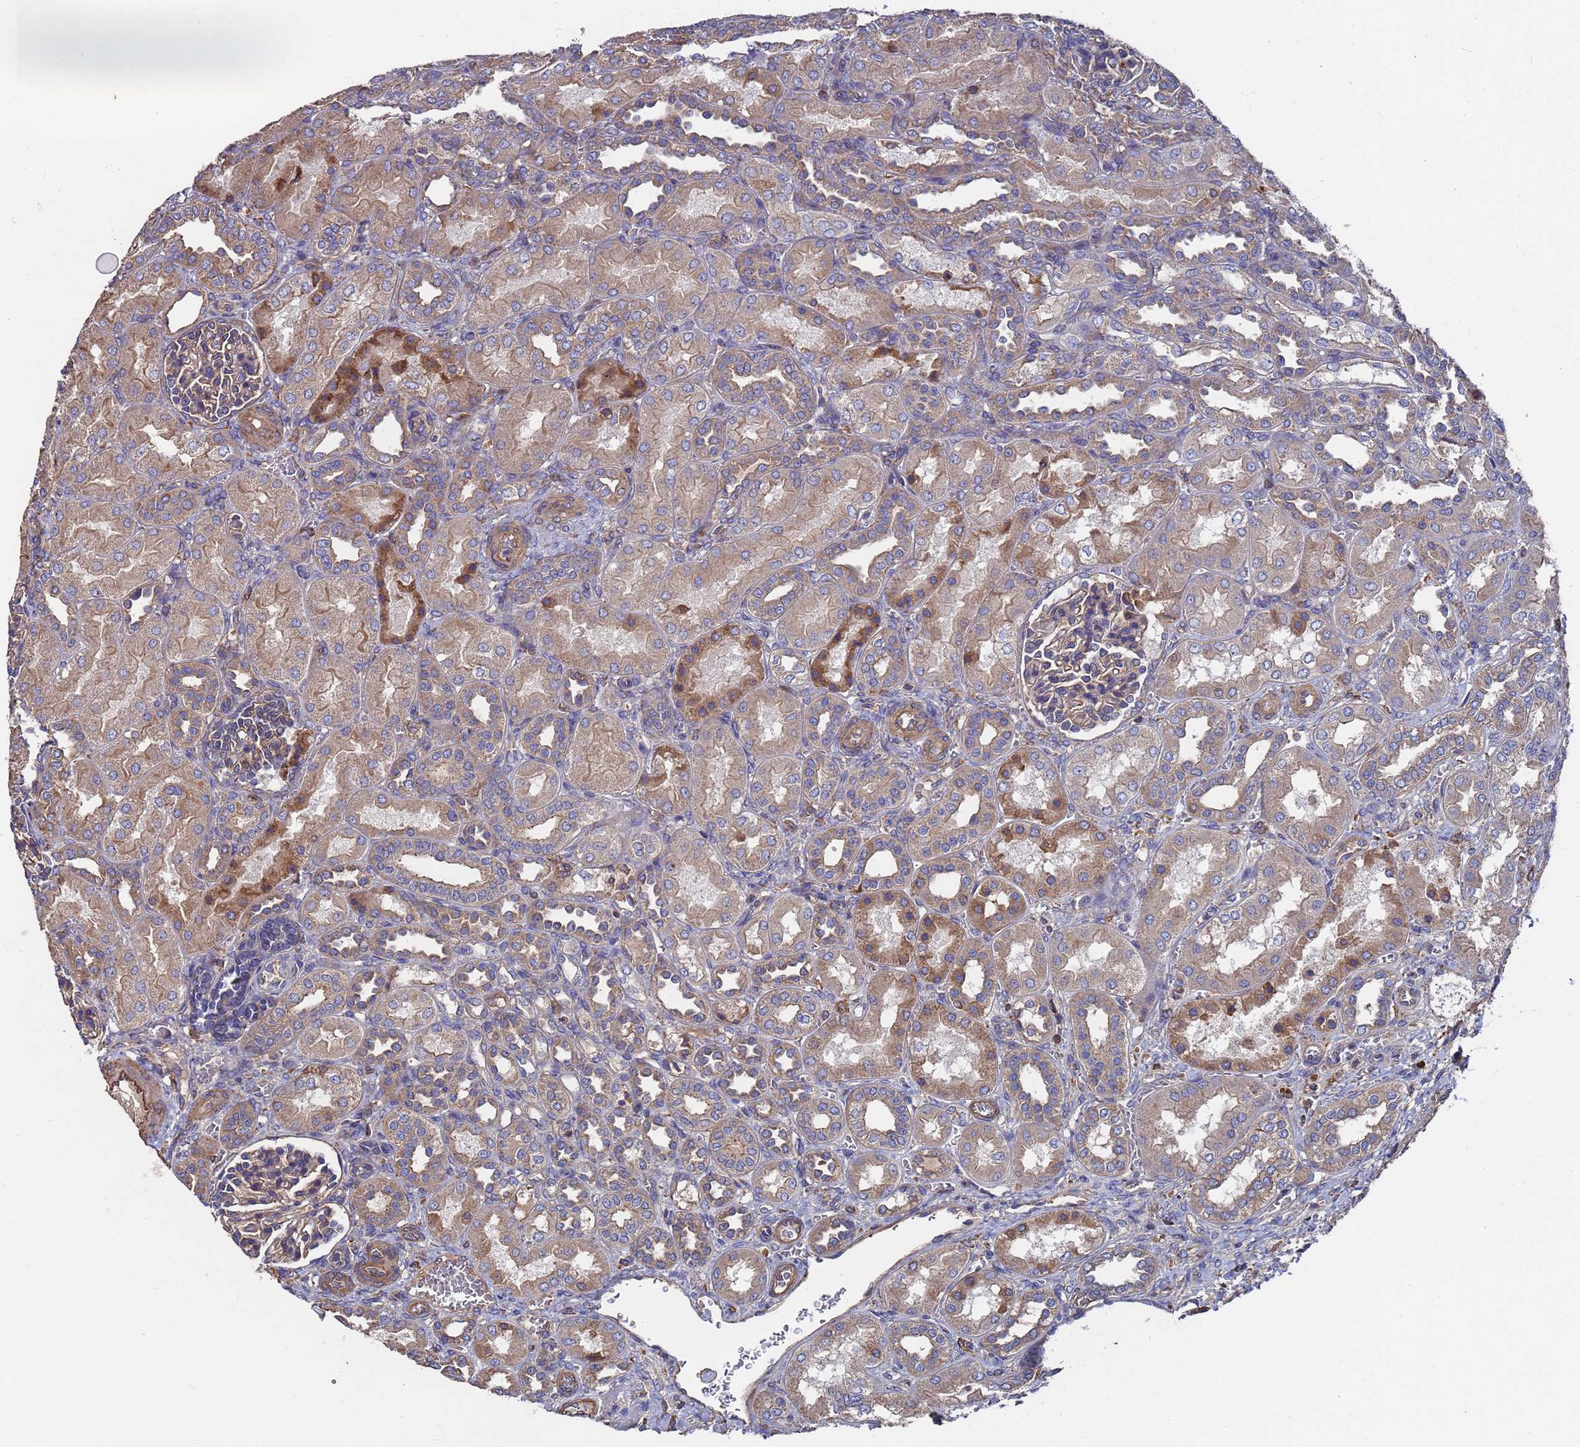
{"staining": {"intensity": "moderate", "quantity": "25%-75%", "location": "cytoplasmic/membranous"}, "tissue": "kidney", "cell_type": "Cells in glomeruli", "image_type": "normal", "snomed": [{"axis": "morphology", "description": "Normal tissue, NOS"}, {"axis": "morphology", "description": "Neoplasm, malignant, NOS"}, {"axis": "topography", "description": "Kidney"}], "caption": "Brown immunohistochemical staining in benign human kidney exhibits moderate cytoplasmic/membranous expression in about 25%-75% of cells in glomeruli. Nuclei are stained in blue.", "gene": "PYCR1", "patient": {"sex": "female", "age": 1}}